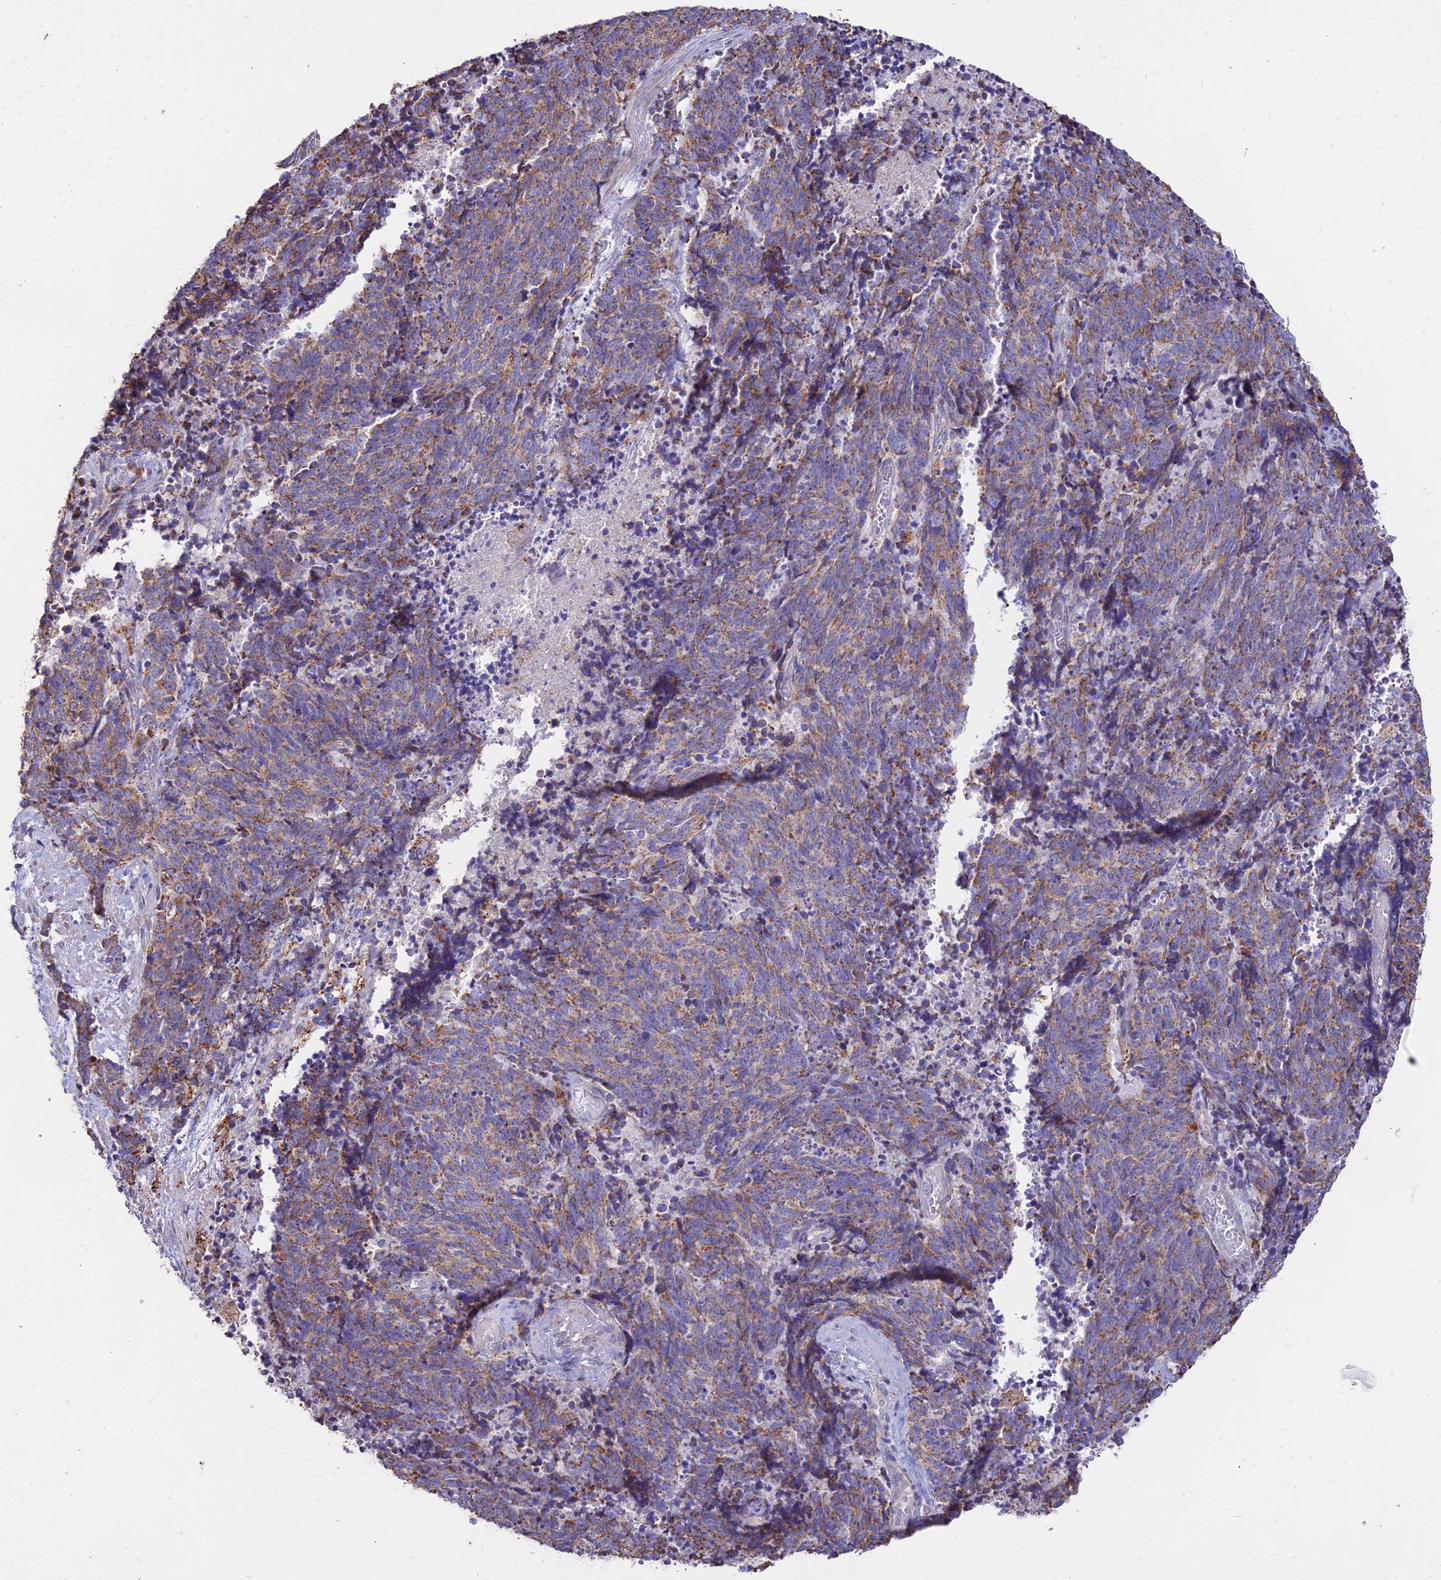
{"staining": {"intensity": "moderate", "quantity": ">75%", "location": "cytoplasmic/membranous"}, "tissue": "cervical cancer", "cell_type": "Tumor cells", "image_type": "cancer", "snomed": [{"axis": "morphology", "description": "Squamous cell carcinoma, NOS"}, {"axis": "topography", "description": "Cervix"}], "caption": "Immunohistochemical staining of squamous cell carcinoma (cervical) shows medium levels of moderate cytoplasmic/membranous positivity in about >75% of tumor cells. Using DAB (3,3'-diaminobenzidine) (brown) and hematoxylin (blue) stains, captured at high magnification using brightfield microscopy.", "gene": "PNLIPRP3", "patient": {"sex": "female", "age": 29}}